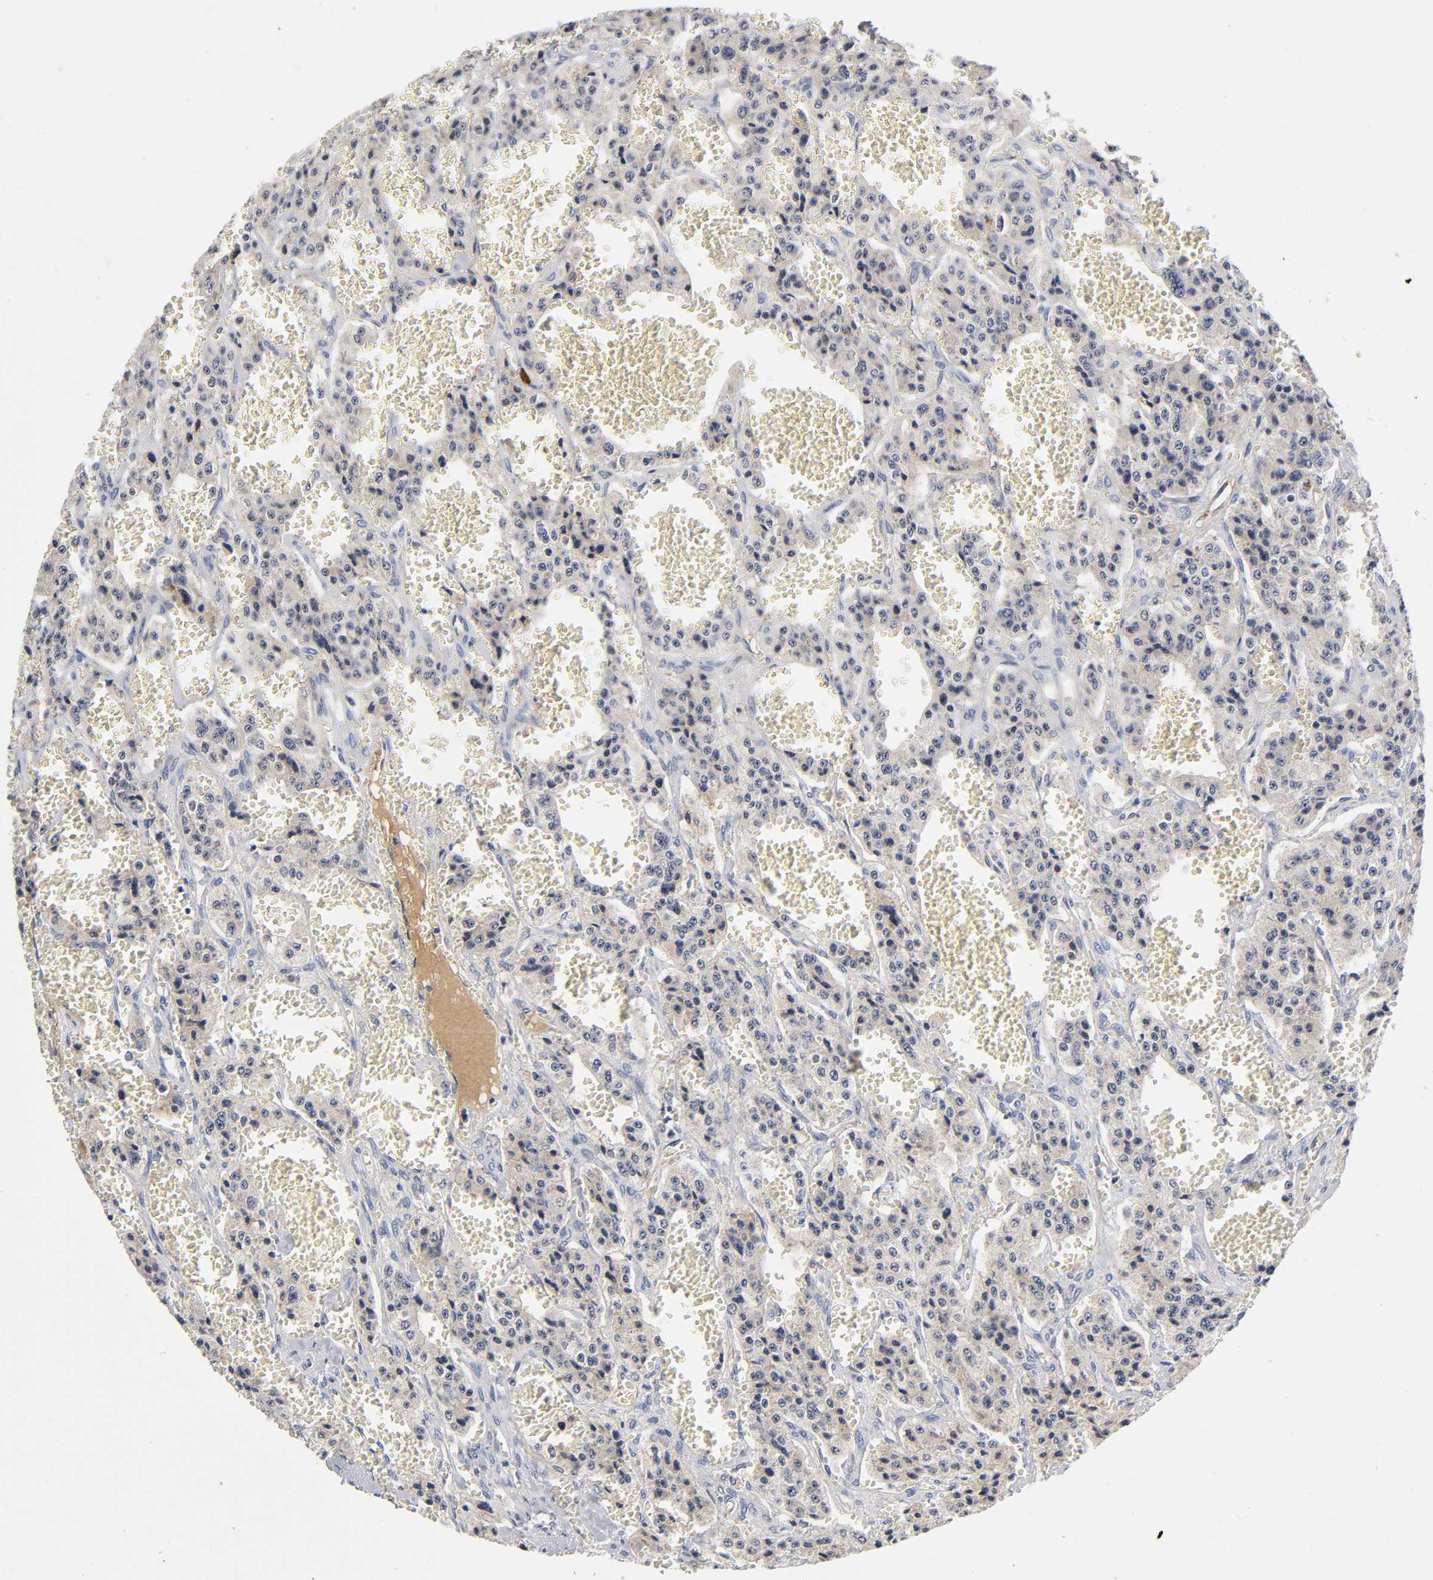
{"staining": {"intensity": "weak", "quantity": ">75%", "location": "cytoplasmic/membranous"}, "tissue": "carcinoid", "cell_type": "Tumor cells", "image_type": "cancer", "snomed": [{"axis": "morphology", "description": "Carcinoid, malignant, NOS"}, {"axis": "topography", "description": "Small intestine"}], "caption": "Protein expression analysis of human malignant carcinoid reveals weak cytoplasmic/membranous positivity in about >75% of tumor cells.", "gene": "NOVA1", "patient": {"sex": "male", "age": 52}}